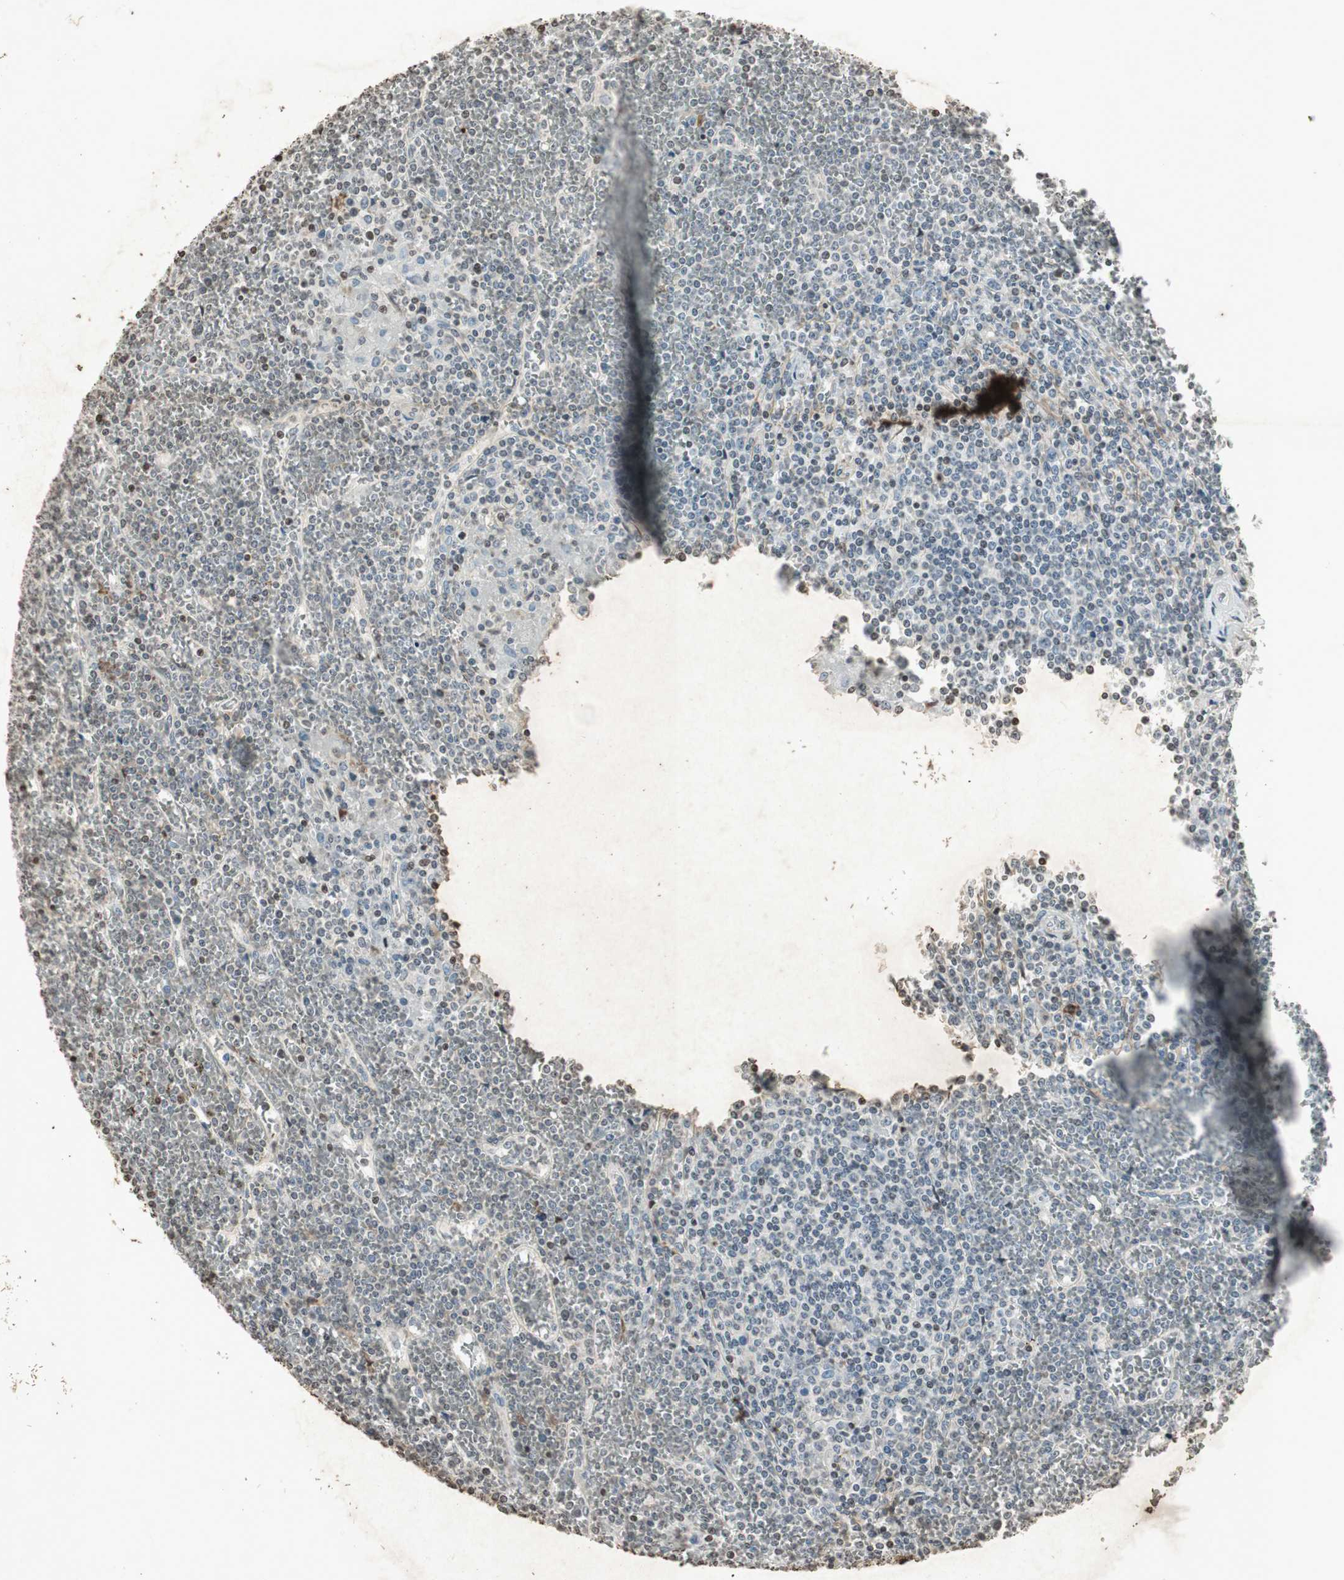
{"staining": {"intensity": "negative", "quantity": "none", "location": "none"}, "tissue": "lymphoma", "cell_type": "Tumor cells", "image_type": "cancer", "snomed": [{"axis": "morphology", "description": "Malignant lymphoma, non-Hodgkin's type, Low grade"}, {"axis": "topography", "description": "Spleen"}], "caption": "Immunohistochemistry of human malignant lymphoma, non-Hodgkin's type (low-grade) displays no positivity in tumor cells.", "gene": "PRKG1", "patient": {"sex": "female", "age": 19}}